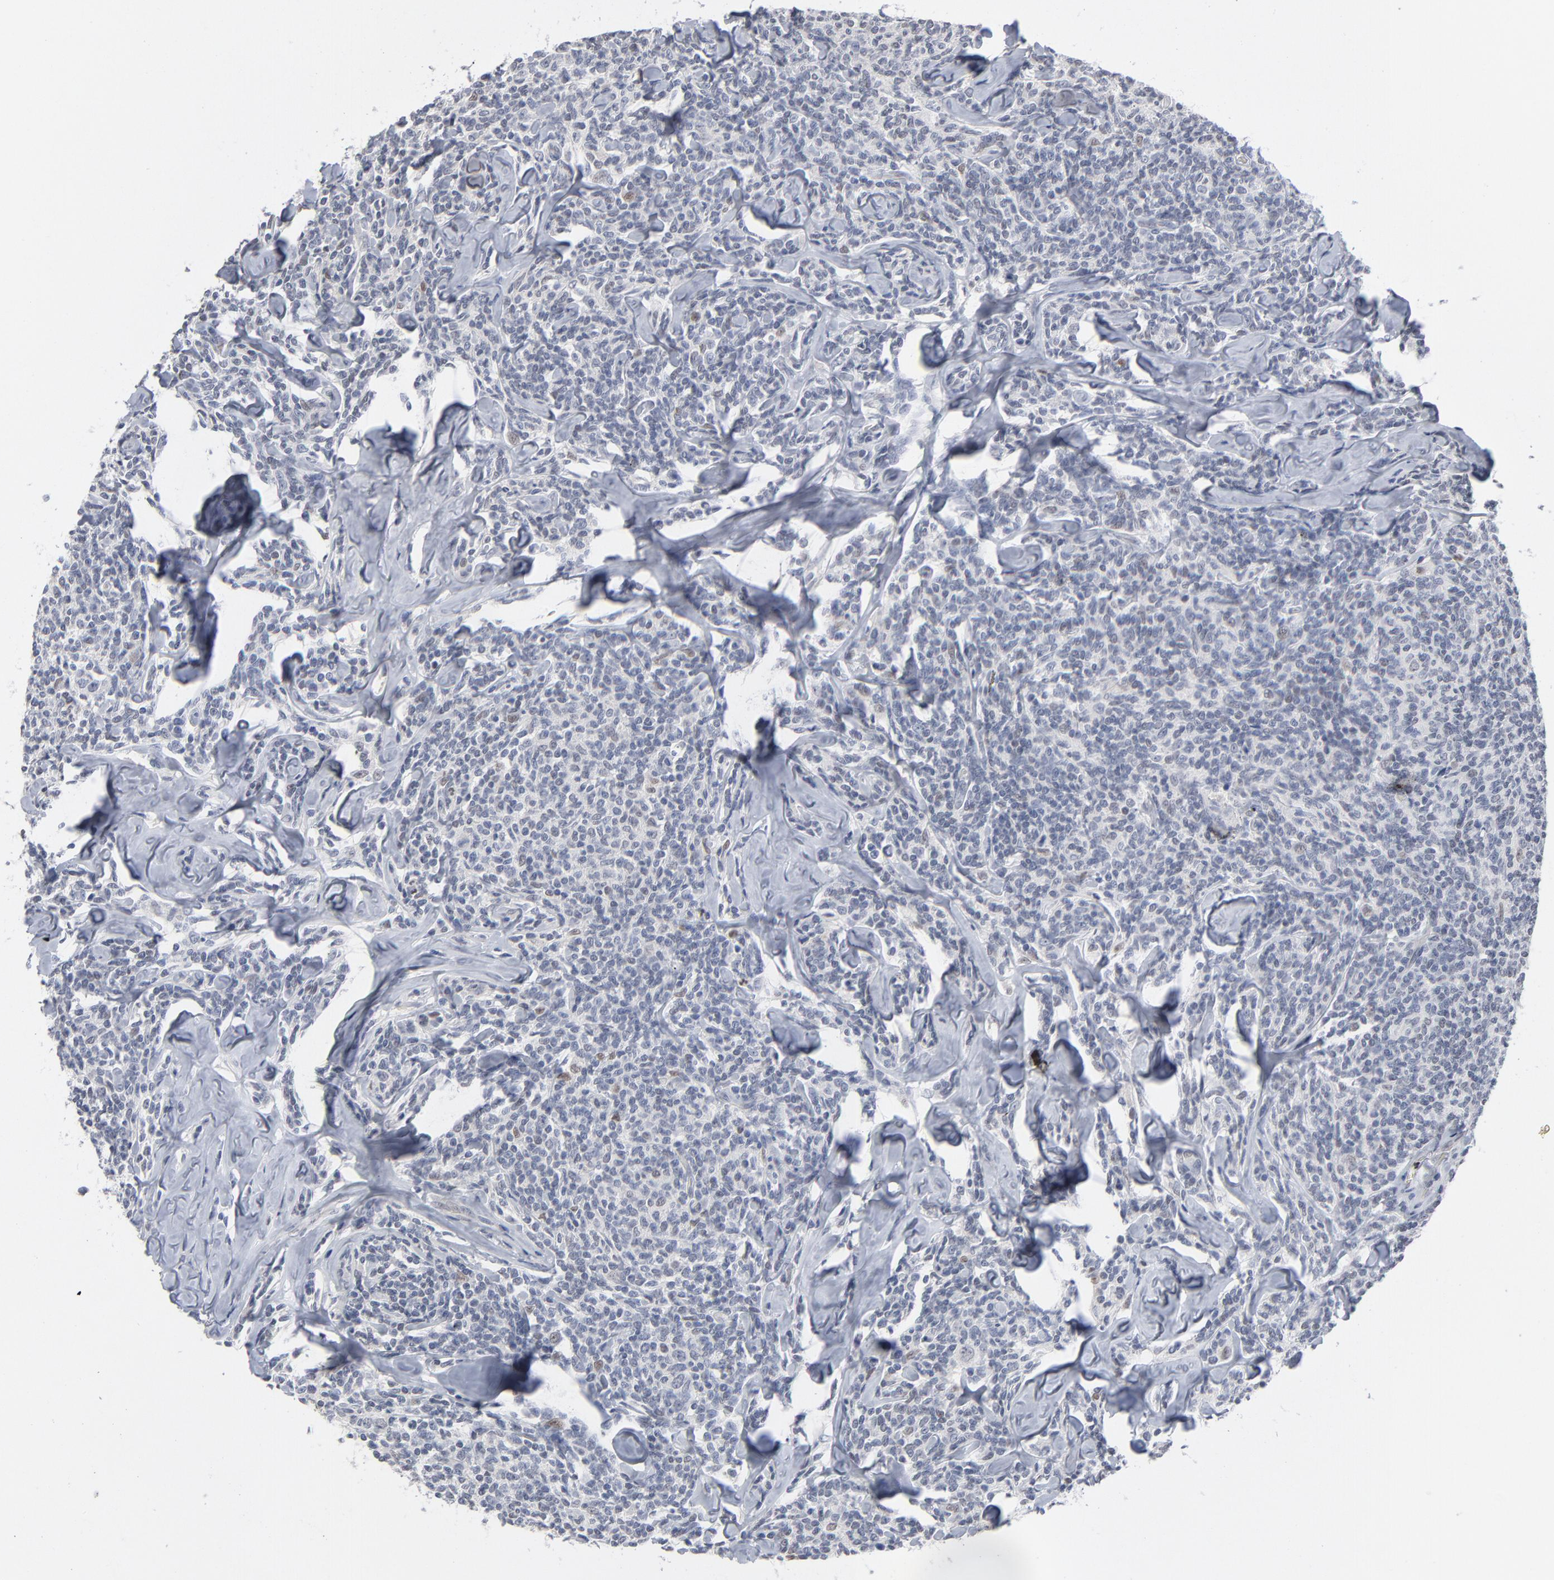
{"staining": {"intensity": "negative", "quantity": "none", "location": "none"}, "tissue": "lymphoma", "cell_type": "Tumor cells", "image_type": "cancer", "snomed": [{"axis": "morphology", "description": "Malignant lymphoma, non-Hodgkin's type, Low grade"}, {"axis": "topography", "description": "Lymph node"}], "caption": "IHC micrograph of human low-grade malignant lymphoma, non-Hodgkin's type stained for a protein (brown), which shows no positivity in tumor cells.", "gene": "FOXN2", "patient": {"sex": "female", "age": 56}}